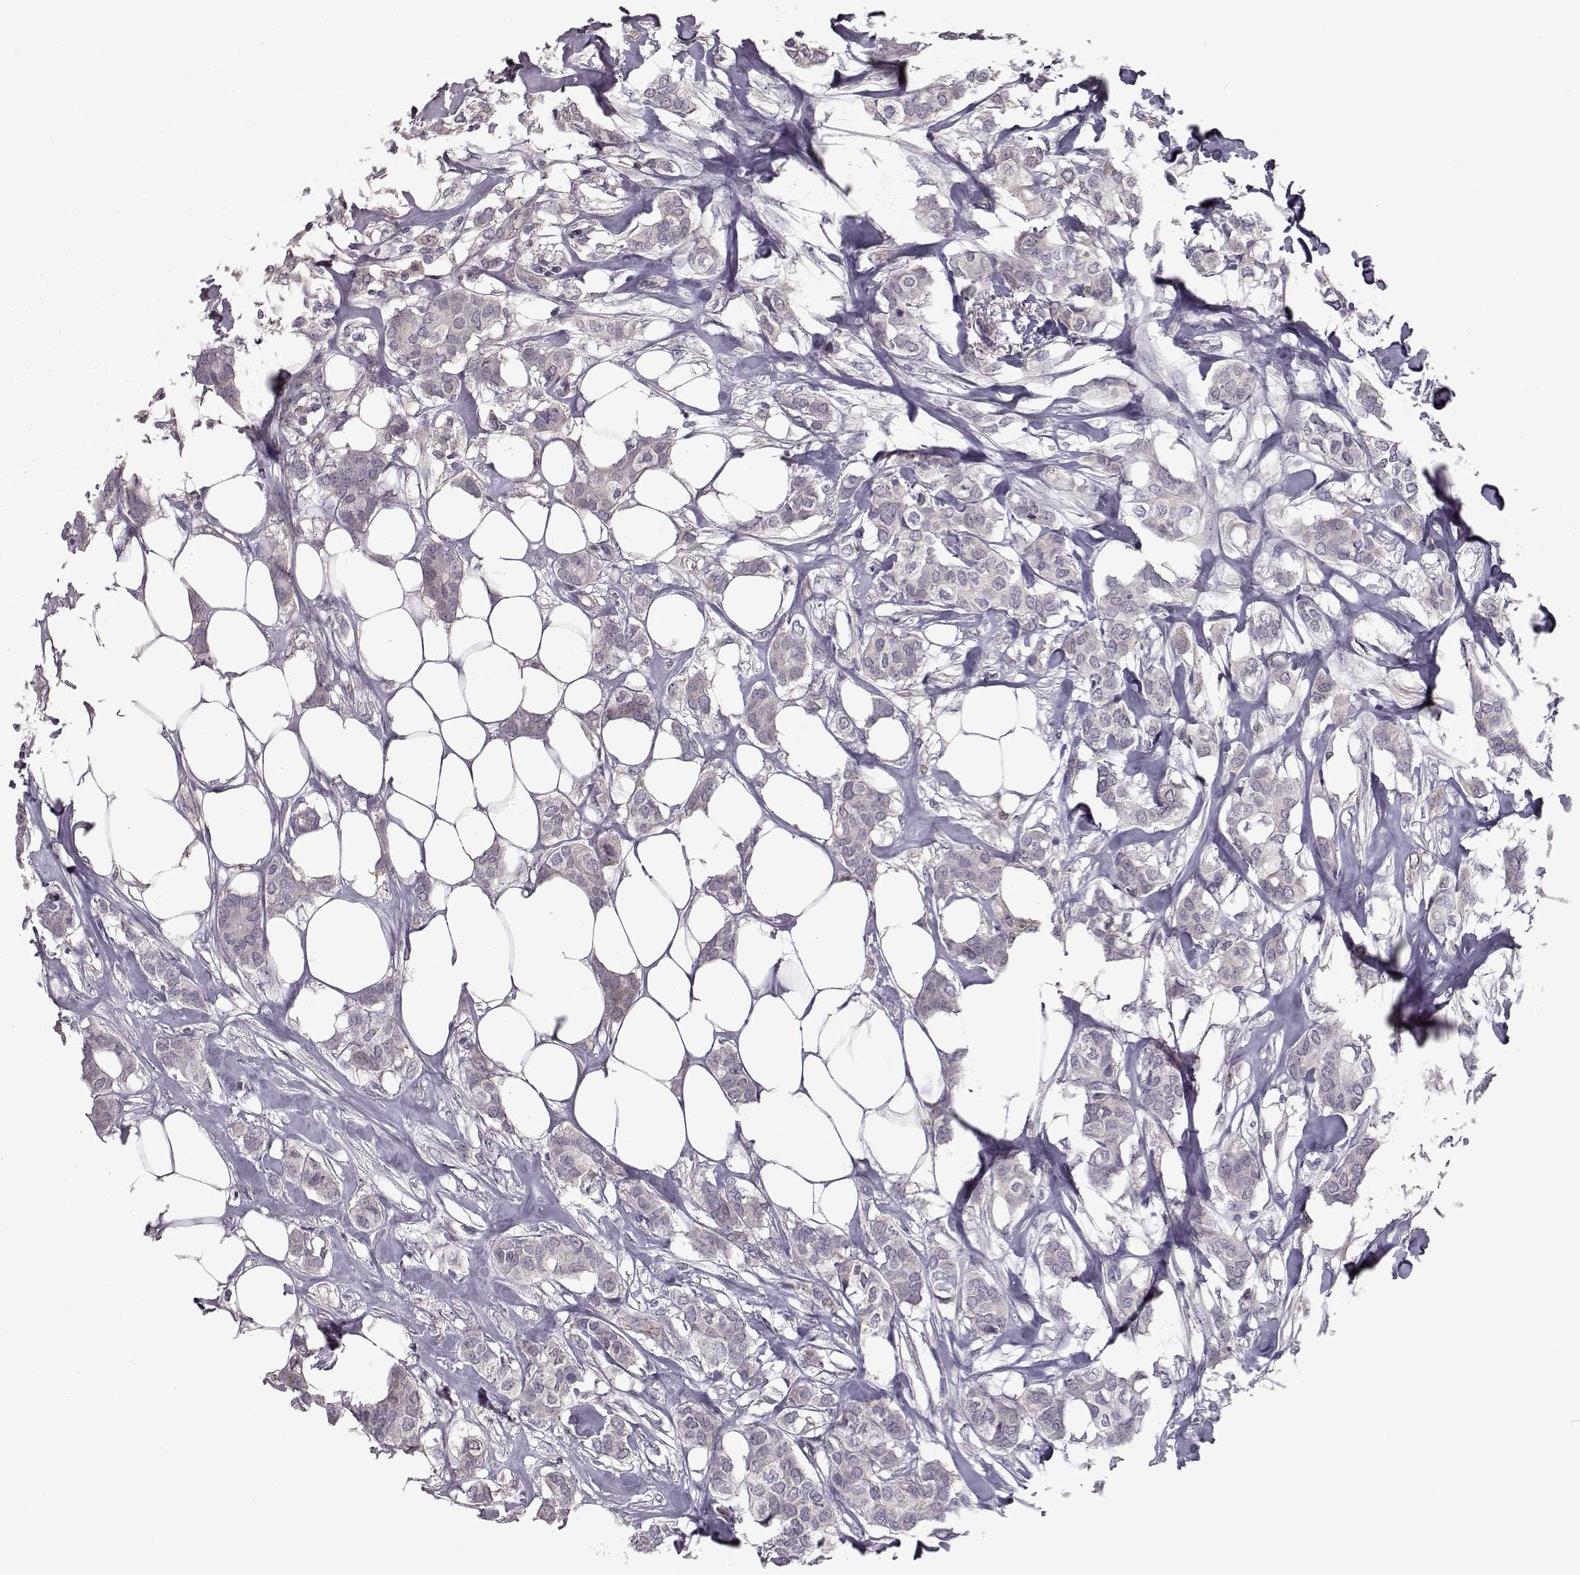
{"staining": {"intensity": "negative", "quantity": "none", "location": "none"}, "tissue": "breast cancer", "cell_type": "Tumor cells", "image_type": "cancer", "snomed": [{"axis": "morphology", "description": "Duct carcinoma"}, {"axis": "topography", "description": "Breast"}], "caption": "Breast cancer was stained to show a protein in brown. There is no significant staining in tumor cells. (Immunohistochemistry, brightfield microscopy, high magnification).", "gene": "RANBP1", "patient": {"sex": "female", "age": 62}}